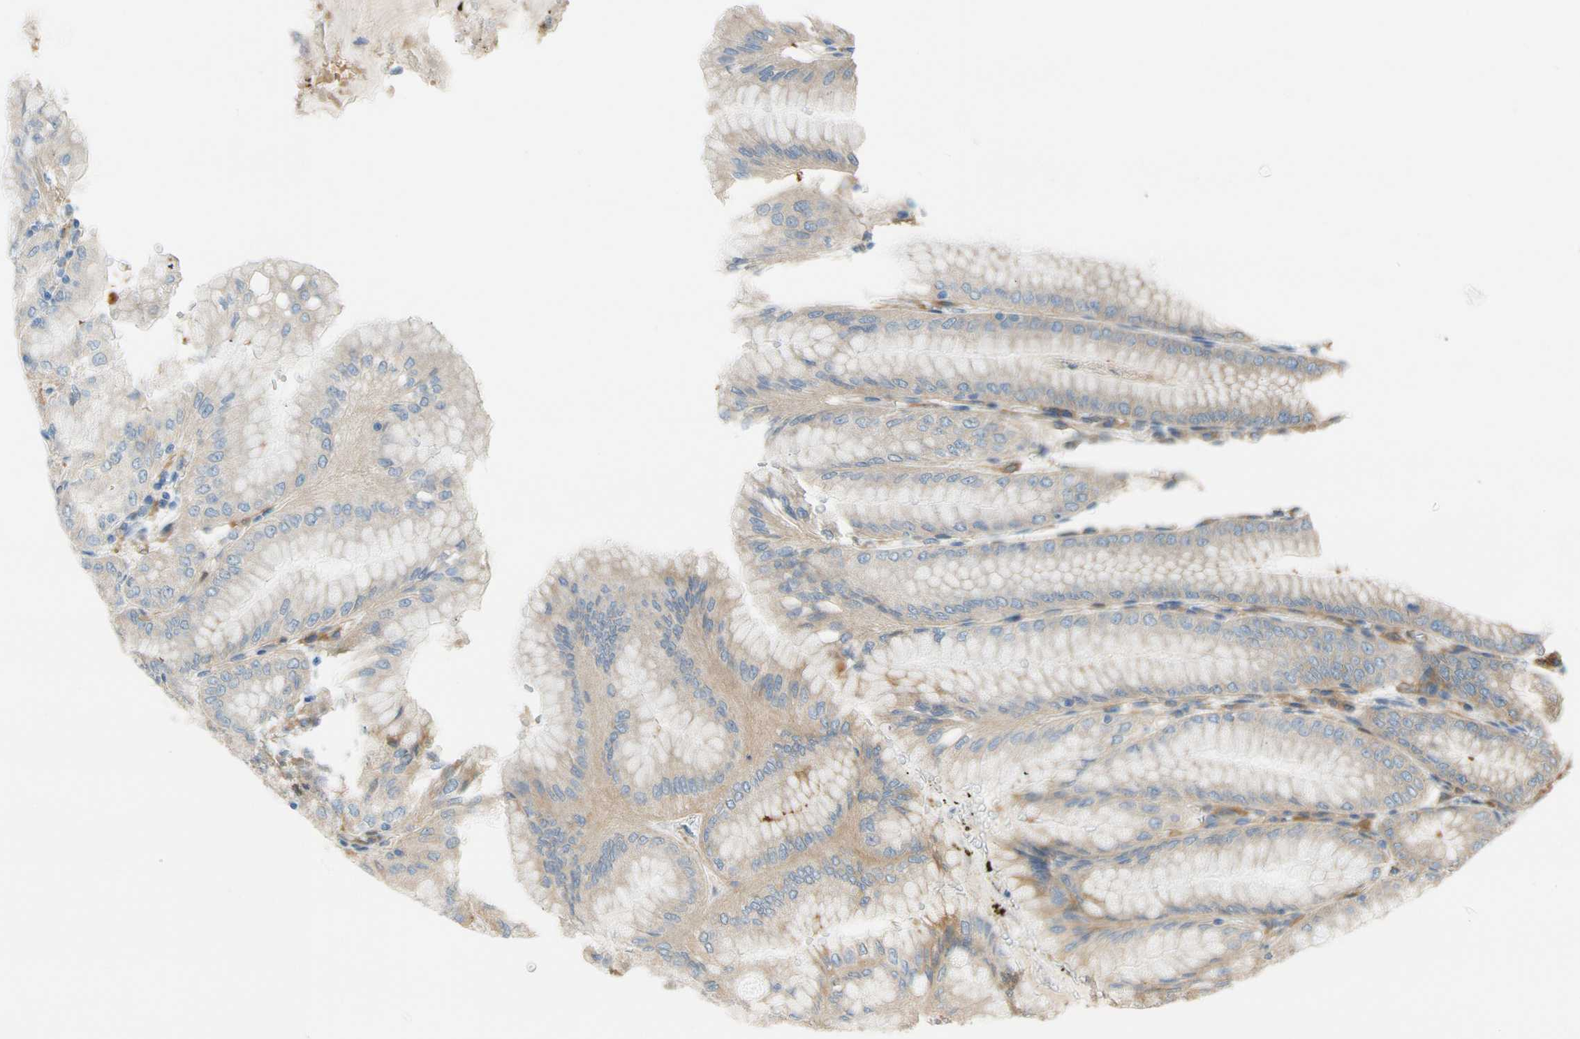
{"staining": {"intensity": "moderate", "quantity": ">75%", "location": "cytoplasmic/membranous"}, "tissue": "stomach", "cell_type": "Glandular cells", "image_type": "normal", "snomed": [{"axis": "morphology", "description": "Normal tissue, NOS"}, {"axis": "topography", "description": "Stomach, lower"}], "caption": "Immunohistochemical staining of normal stomach shows moderate cytoplasmic/membranous protein expression in approximately >75% of glandular cells. The staining was performed using DAB (3,3'-diaminobenzidine) to visualize the protein expression in brown, while the nuclei were stained in blue with hematoxylin (Magnification: 20x).", "gene": "PARP14", "patient": {"sex": "male", "age": 71}}